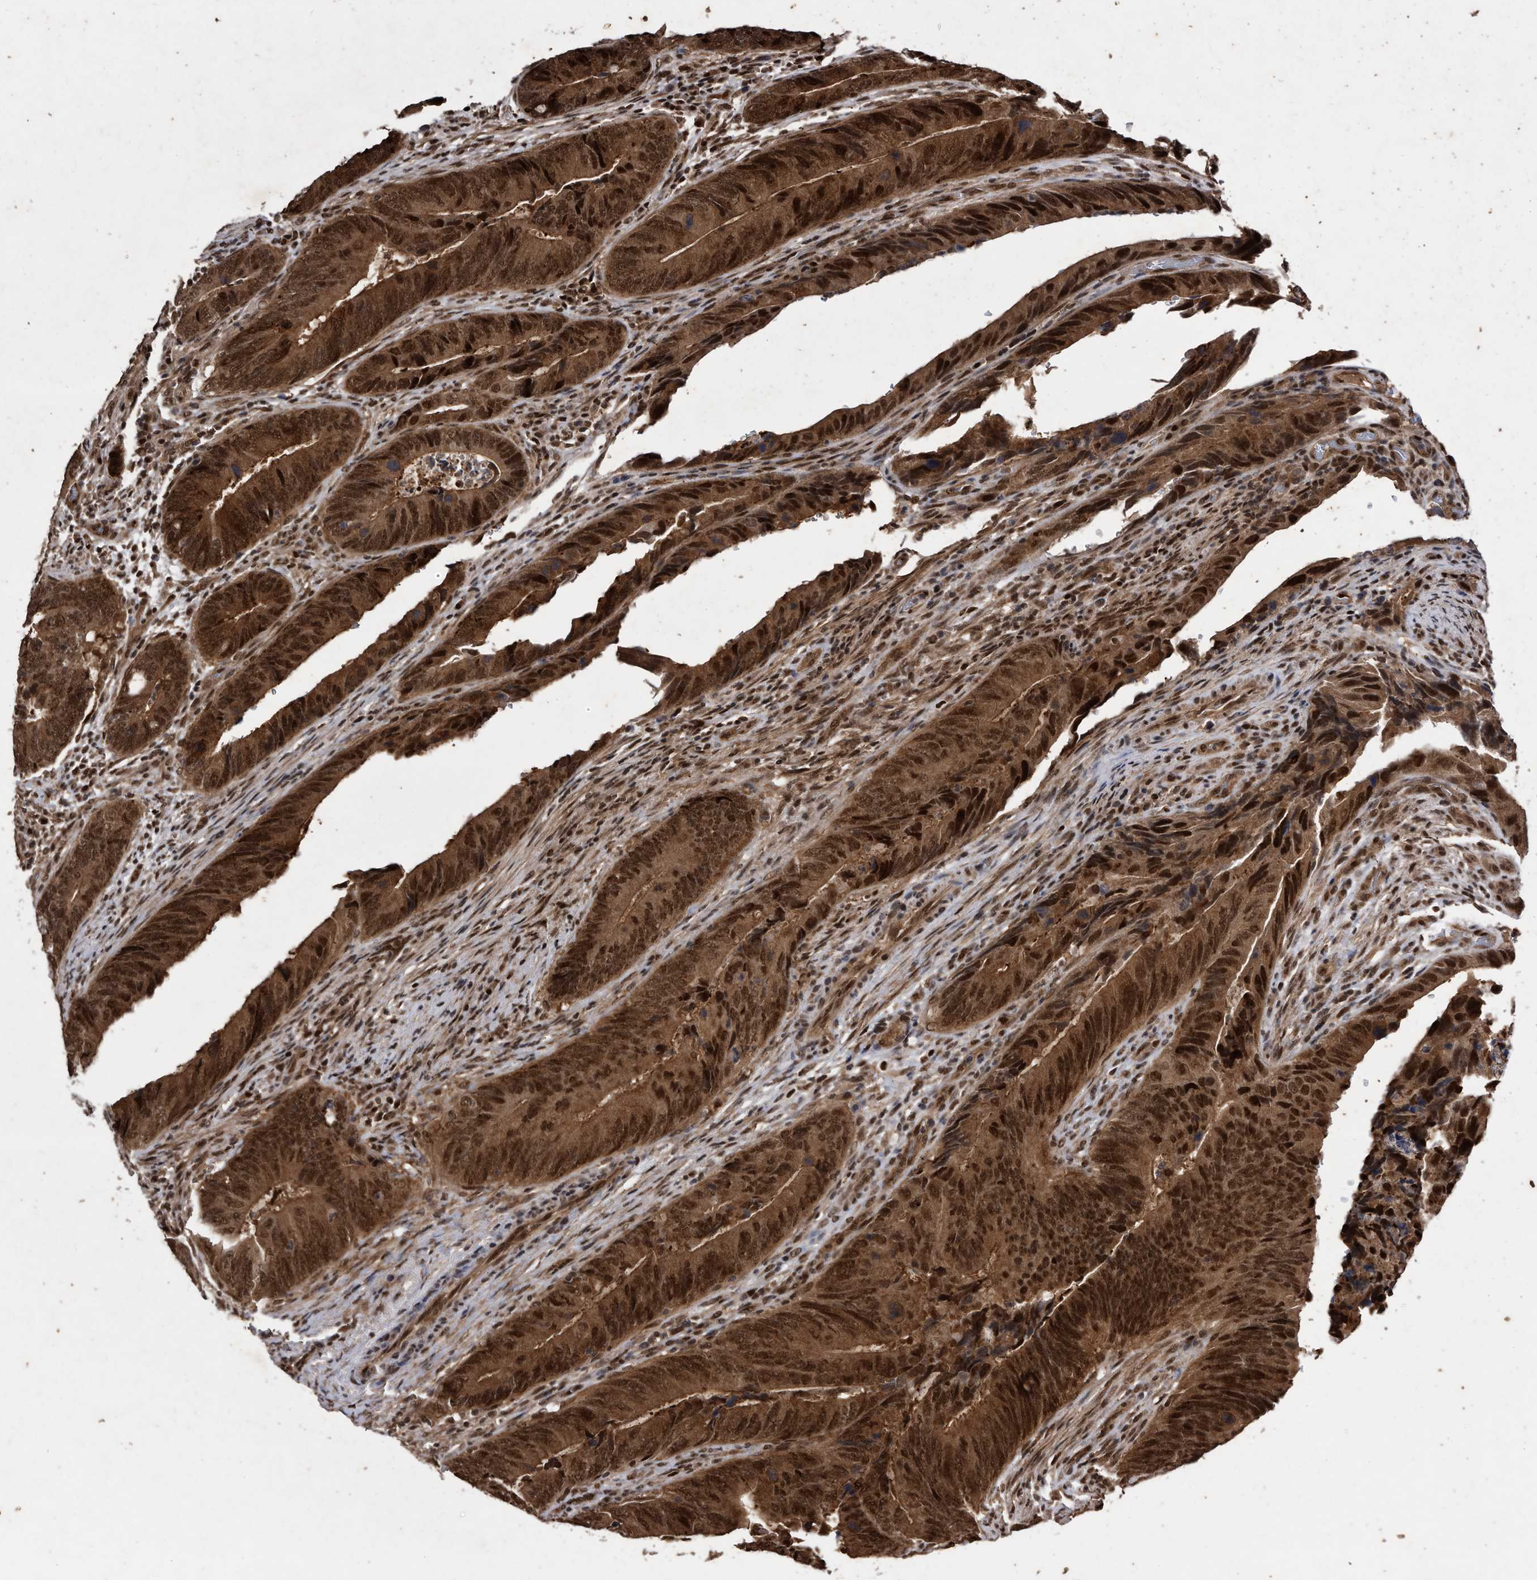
{"staining": {"intensity": "strong", "quantity": ">75%", "location": "cytoplasmic/membranous,nuclear"}, "tissue": "colorectal cancer", "cell_type": "Tumor cells", "image_type": "cancer", "snomed": [{"axis": "morphology", "description": "Normal tissue, NOS"}, {"axis": "morphology", "description": "Adenocarcinoma, NOS"}, {"axis": "topography", "description": "Colon"}], "caption": "Colorectal adenocarcinoma stained for a protein exhibits strong cytoplasmic/membranous and nuclear positivity in tumor cells. Ihc stains the protein in brown and the nuclei are stained blue.", "gene": "RAD23B", "patient": {"sex": "male", "age": 56}}